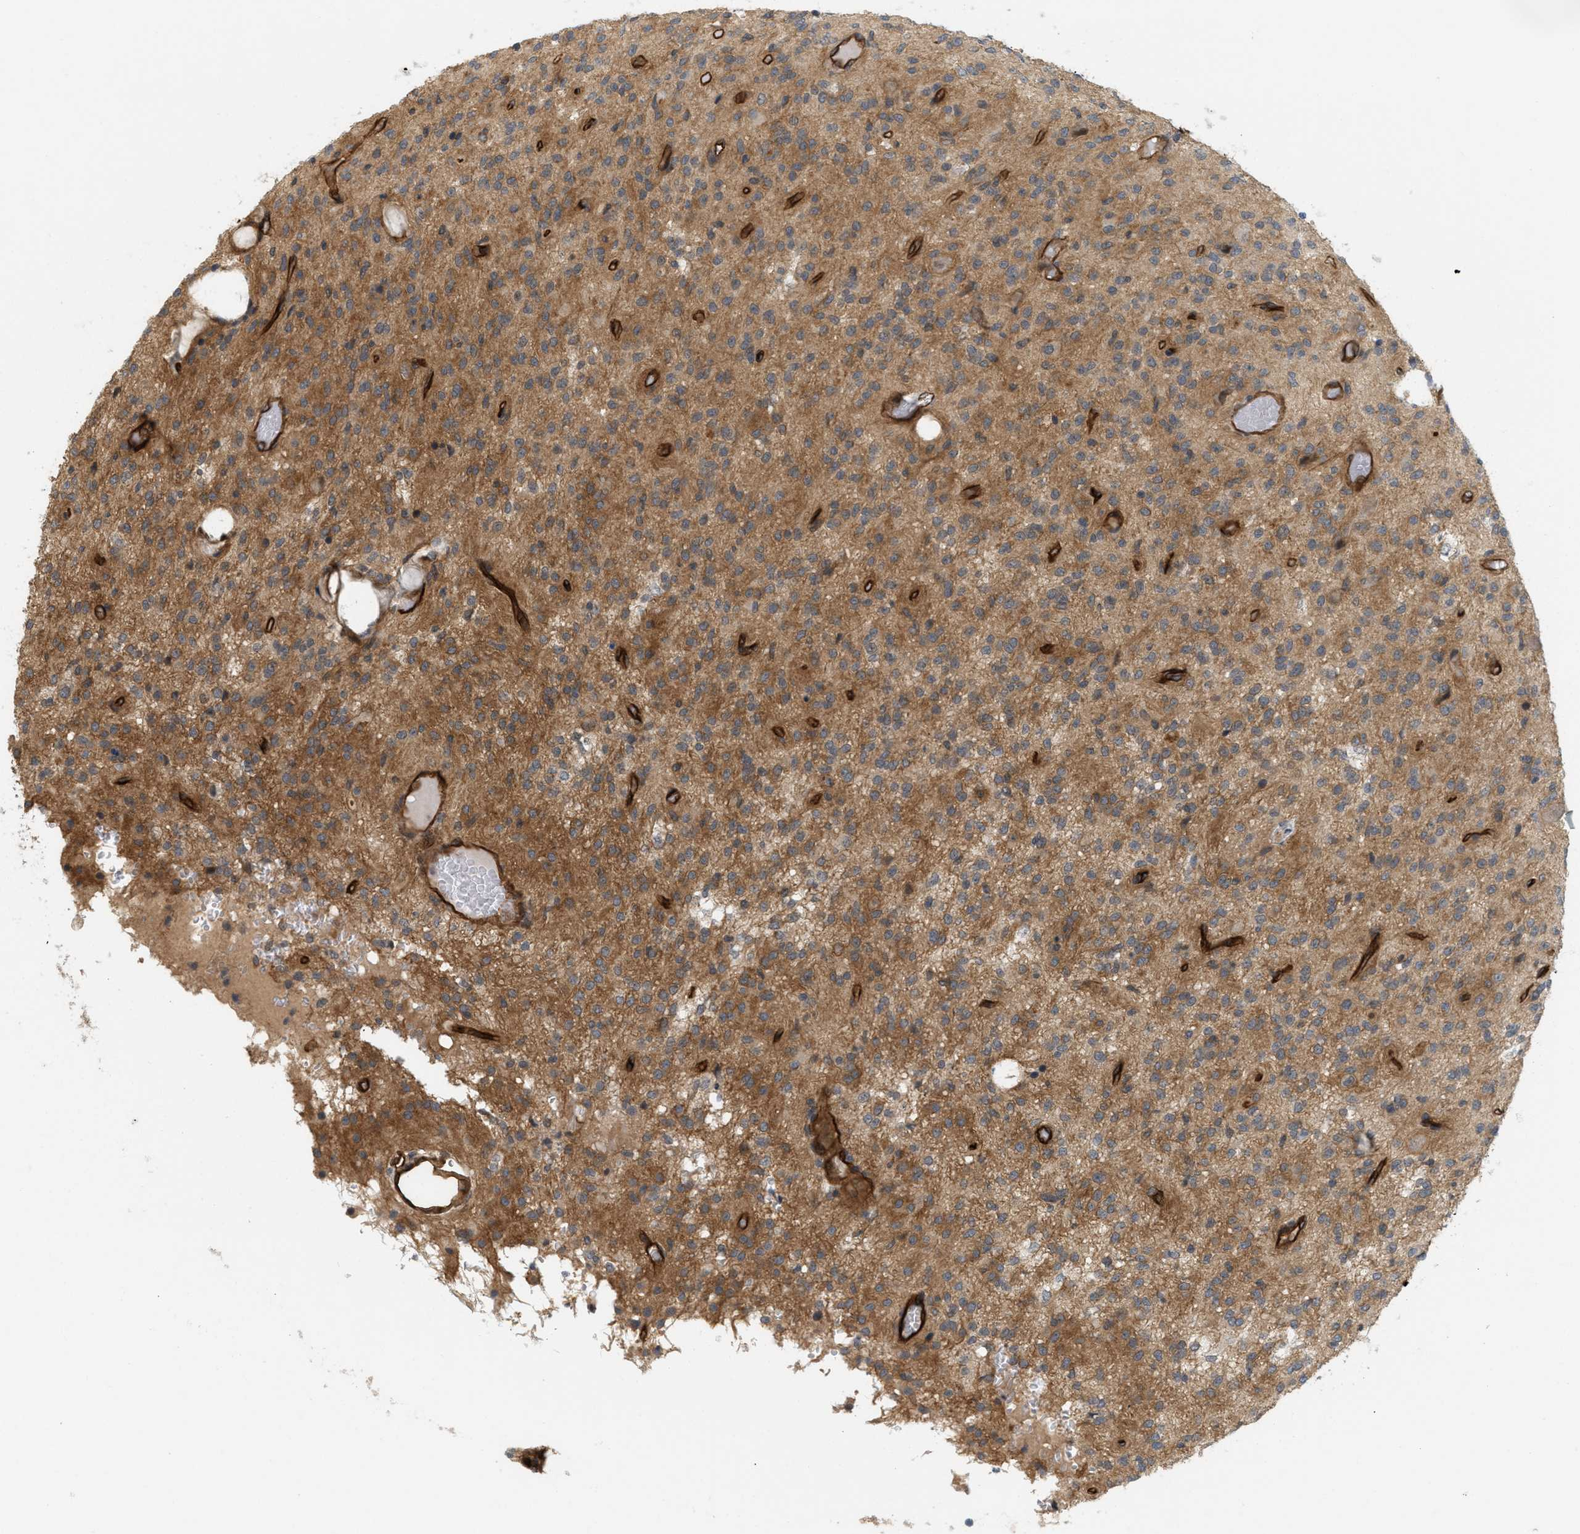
{"staining": {"intensity": "moderate", "quantity": ">75%", "location": "cytoplasmic/membranous"}, "tissue": "glioma", "cell_type": "Tumor cells", "image_type": "cancer", "snomed": [{"axis": "morphology", "description": "Glioma, malignant, High grade"}, {"axis": "topography", "description": "Brain"}], "caption": "Glioma stained with a protein marker shows moderate staining in tumor cells.", "gene": "PALMD", "patient": {"sex": "female", "age": 59}}